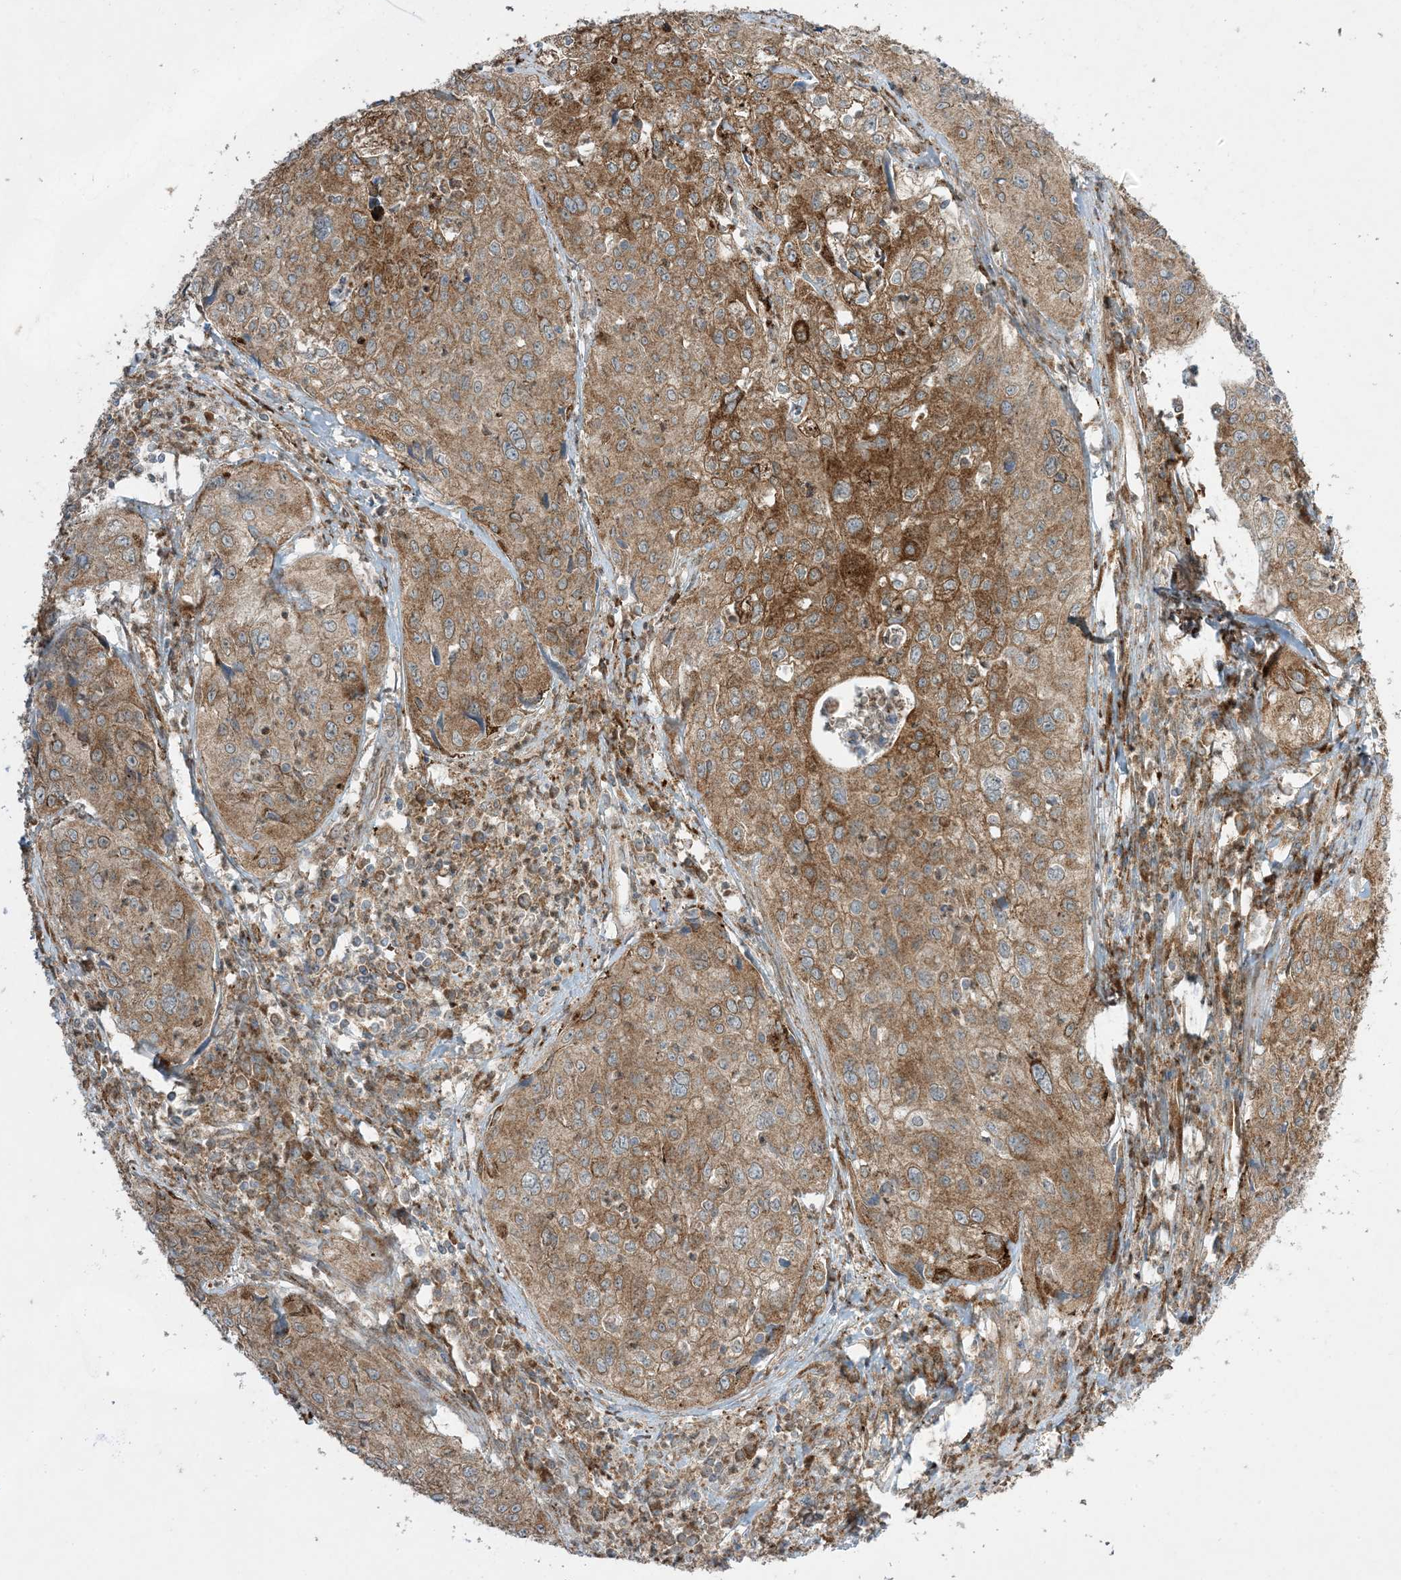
{"staining": {"intensity": "moderate", "quantity": ">75%", "location": "cytoplasmic/membranous"}, "tissue": "cervical cancer", "cell_type": "Tumor cells", "image_type": "cancer", "snomed": [{"axis": "morphology", "description": "Squamous cell carcinoma, NOS"}, {"axis": "topography", "description": "Cervix"}], "caption": "IHC of human cervical cancer displays medium levels of moderate cytoplasmic/membranous staining in approximately >75% of tumor cells. (brown staining indicates protein expression, while blue staining denotes nuclei).", "gene": "ODC1", "patient": {"sex": "female", "age": 31}}